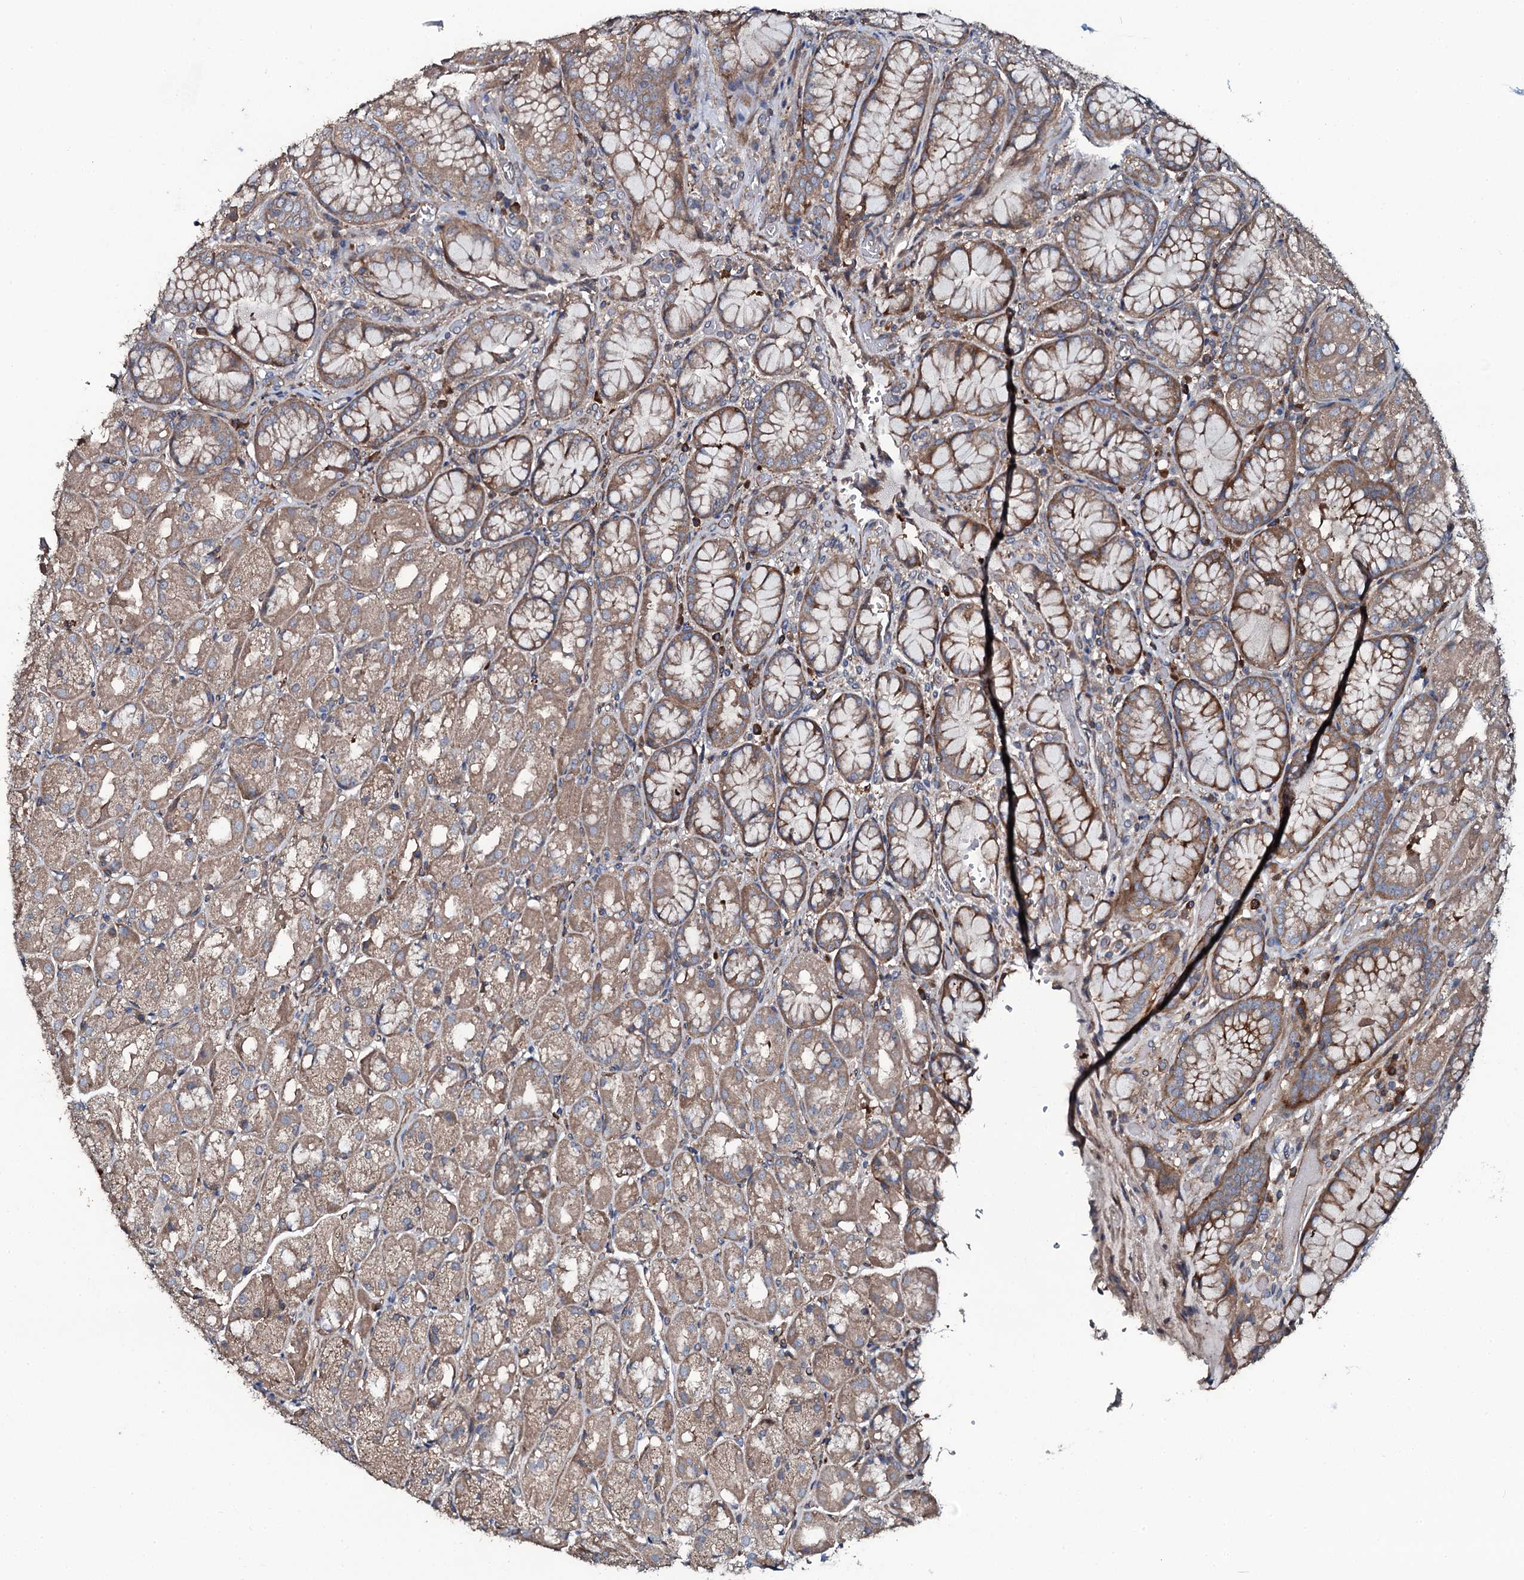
{"staining": {"intensity": "moderate", "quantity": ">75%", "location": "cytoplasmic/membranous"}, "tissue": "stomach", "cell_type": "Glandular cells", "image_type": "normal", "snomed": [{"axis": "morphology", "description": "Normal tissue, NOS"}, {"axis": "topography", "description": "Stomach, upper"}], "caption": "Immunohistochemical staining of benign stomach displays moderate cytoplasmic/membranous protein staining in approximately >75% of glandular cells. The protein is stained brown, and the nuclei are stained in blue (DAB IHC with brightfield microscopy, high magnification).", "gene": "USPL1", "patient": {"sex": "male", "age": 72}}